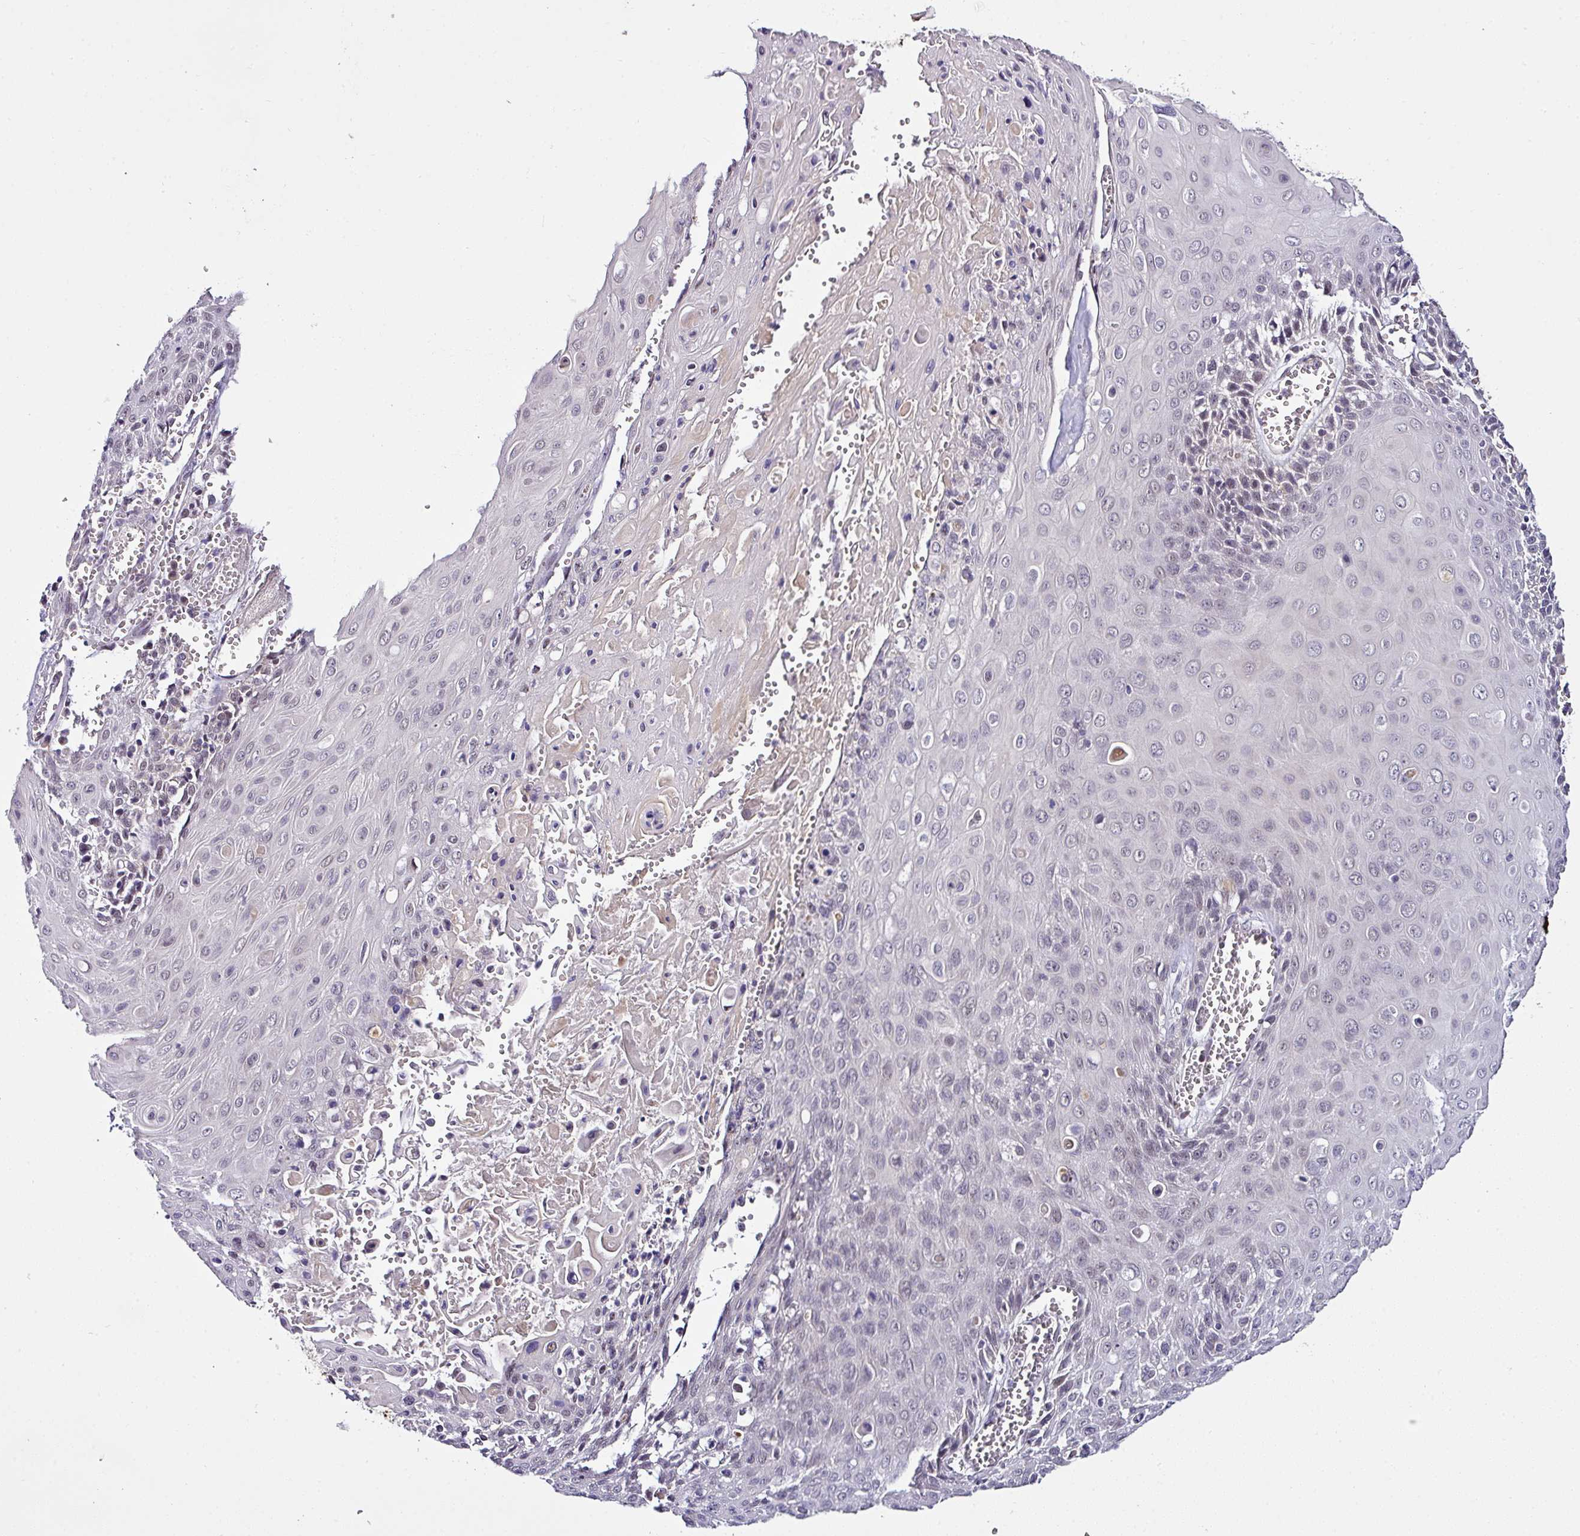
{"staining": {"intensity": "weak", "quantity": "<25%", "location": "nuclear"}, "tissue": "cervical cancer", "cell_type": "Tumor cells", "image_type": "cancer", "snomed": [{"axis": "morphology", "description": "Squamous cell carcinoma, NOS"}, {"axis": "topography", "description": "Cervix"}], "caption": "There is no significant positivity in tumor cells of cervical squamous cell carcinoma. Brightfield microscopy of immunohistochemistry stained with DAB (brown) and hematoxylin (blue), captured at high magnification.", "gene": "NAPSA", "patient": {"sex": "female", "age": 39}}